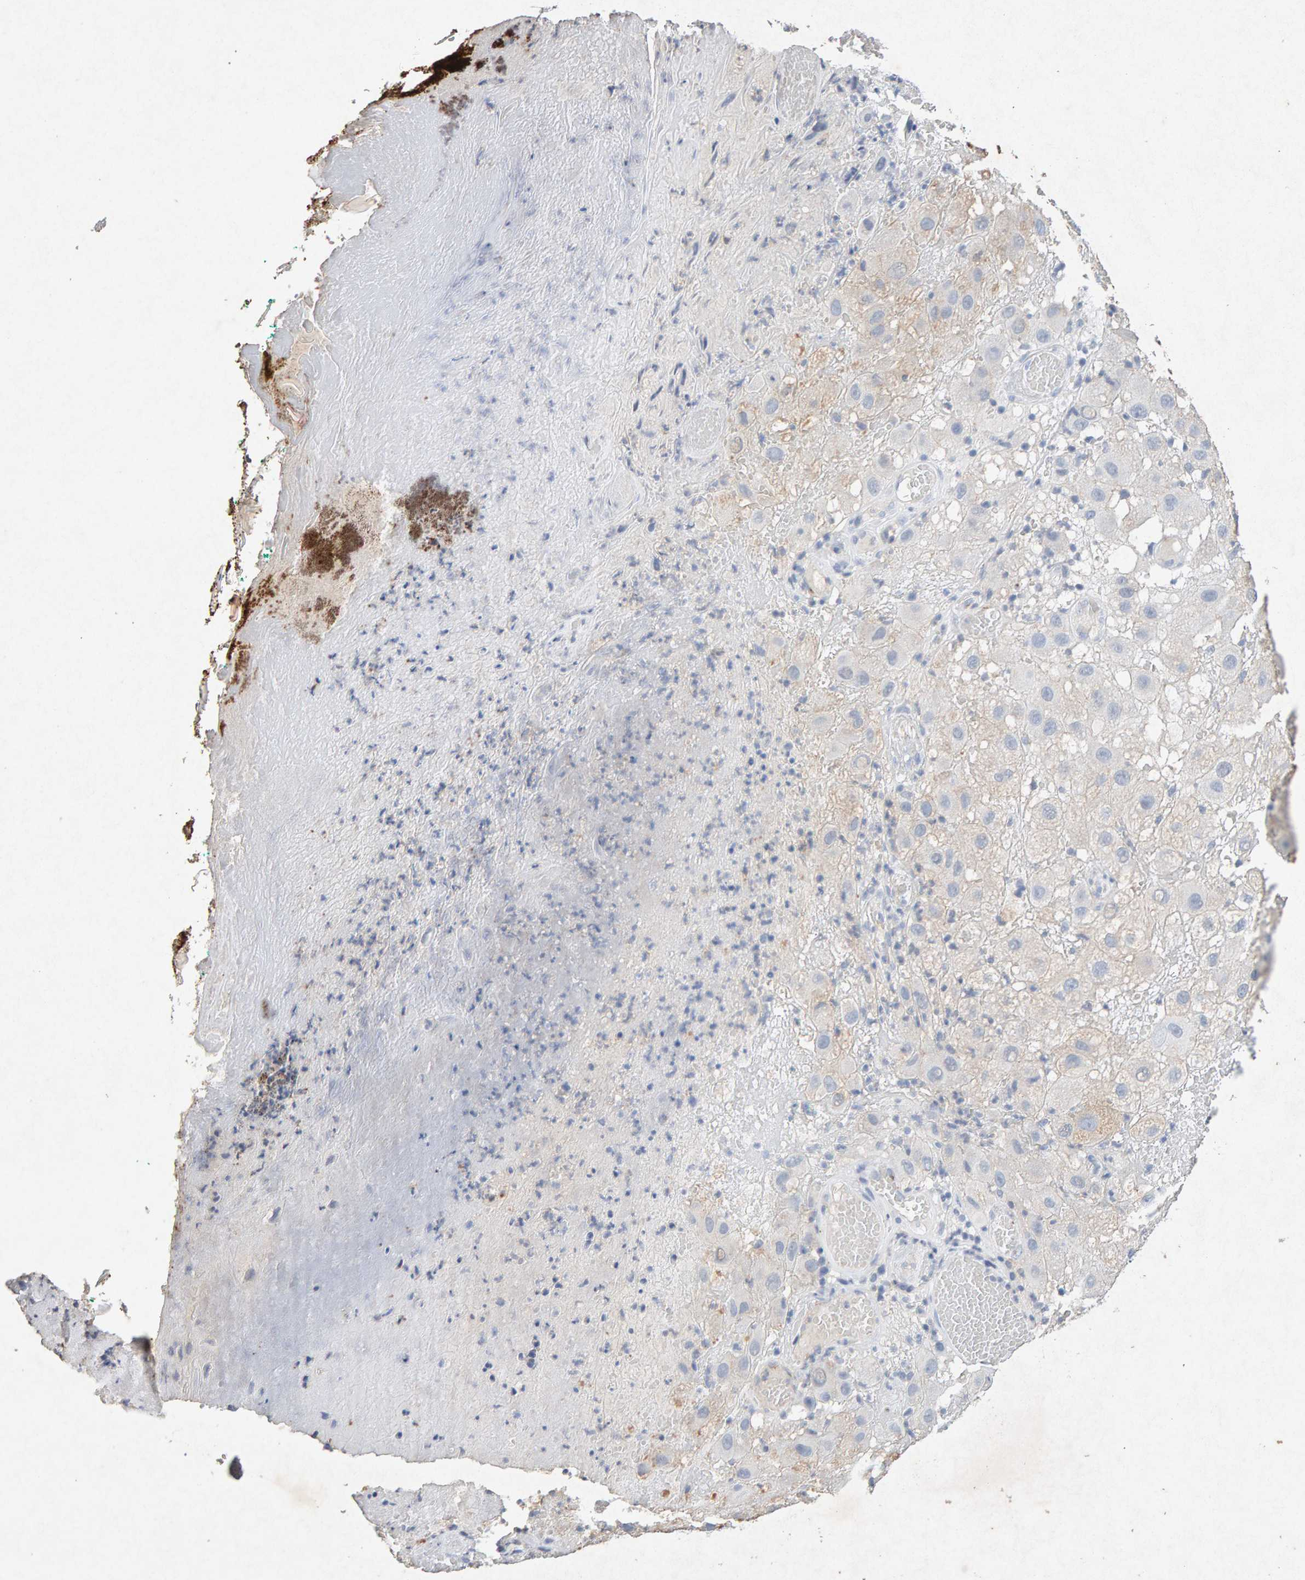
{"staining": {"intensity": "negative", "quantity": "none", "location": "none"}, "tissue": "melanoma", "cell_type": "Tumor cells", "image_type": "cancer", "snomed": [{"axis": "morphology", "description": "Malignant melanoma, NOS"}, {"axis": "topography", "description": "Skin"}], "caption": "Immunohistochemistry (IHC) micrograph of human malignant melanoma stained for a protein (brown), which exhibits no staining in tumor cells. (DAB immunohistochemistry visualized using brightfield microscopy, high magnification).", "gene": "PTPRM", "patient": {"sex": "female", "age": 81}}